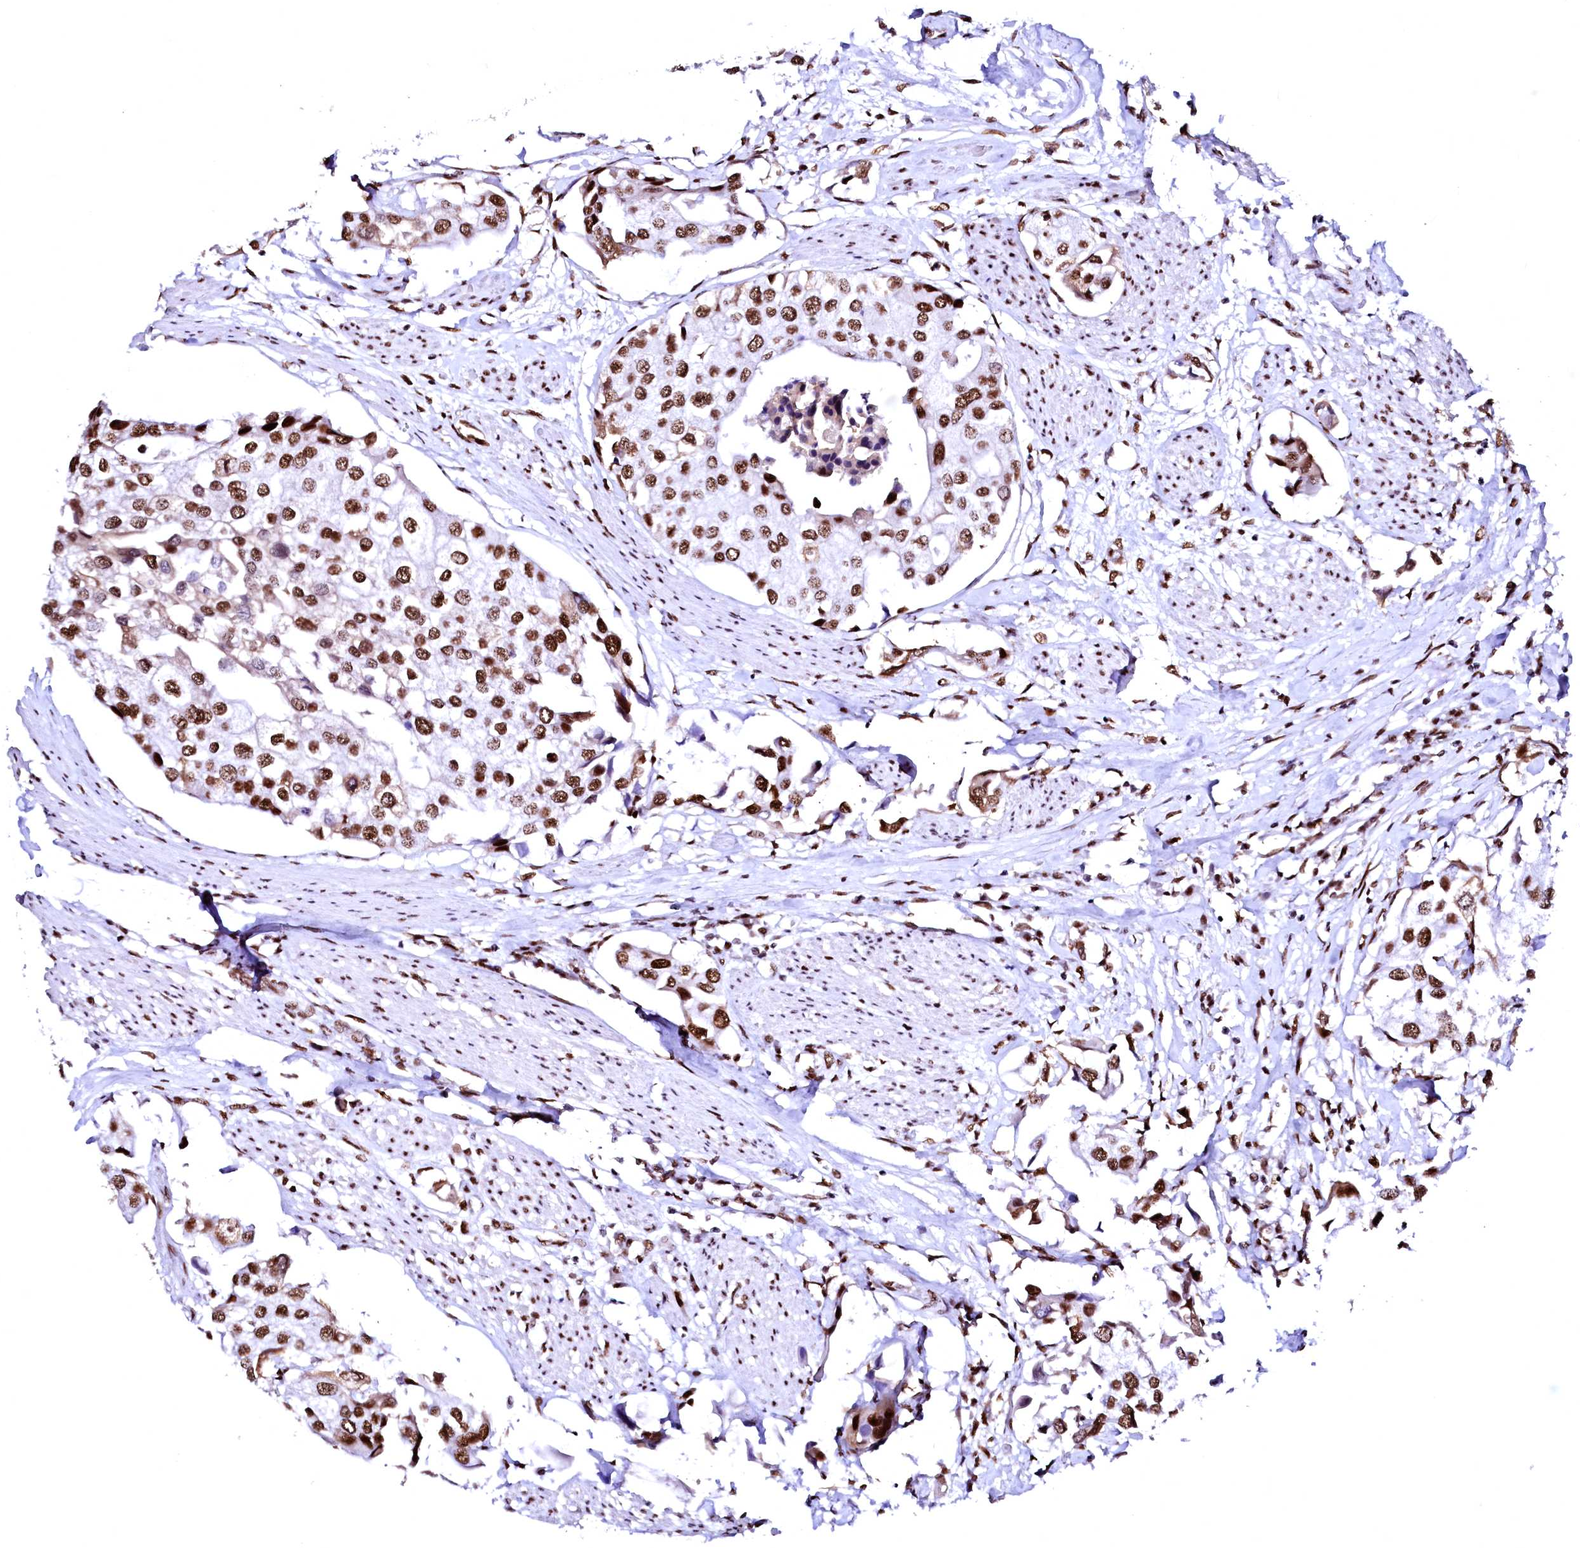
{"staining": {"intensity": "strong", "quantity": ">75%", "location": "nuclear"}, "tissue": "urothelial cancer", "cell_type": "Tumor cells", "image_type": "cancer", "snomed": [{"axis": "morphology", "description": "Urothelial carcinoma, High grade"}, {"axis": "topography", "description": "Urinary bladder"}], "caption": "High-power microscopy captured an IHC micrograph of urothelial cancer, revealing strong nuclear positivity in approximately >75% of tumor cells. The staining was performed using DAB, with brown indicating positive protein expression. Nuclei are stained blue with hematoxylin.", "gene": "CPSF6", "patient": {"sex": "male", "age": 64}}